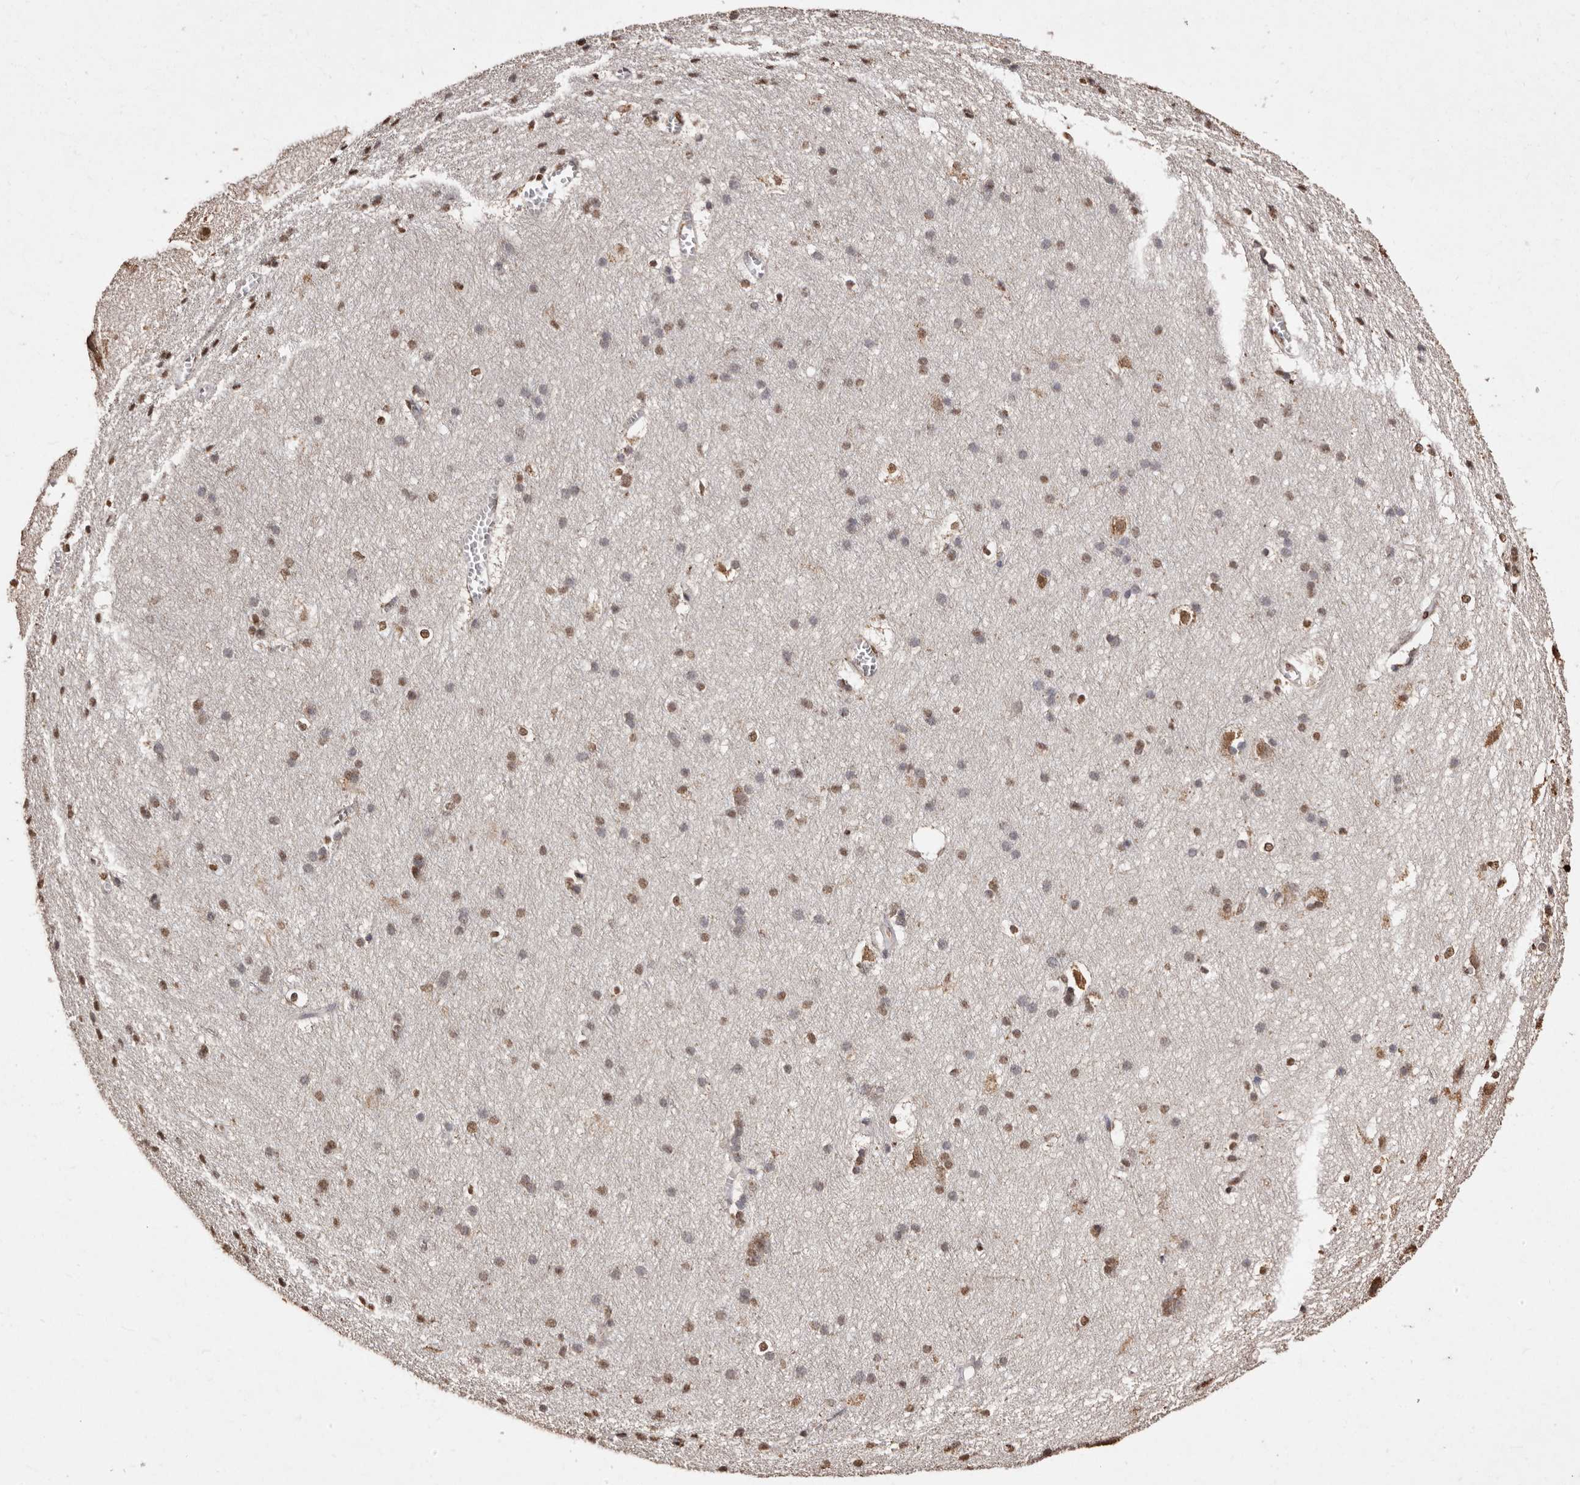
{"staining": {"intensity": "weak", "quantity": ">75%", "location": "nuclear"}, "tissue": "cerebral cortex", "cell_type": "Endothelial cells", "image_type": "normal", "snomed": [{"axis": "morphology", "description": "Normal tissue, NOS"}, {"axis": "topography", "description": "Cerebral cortex"}], "caption": "The image reveals immunohistochemical staining of benign cerebral cortex. There is weak nuclear positivity is present in about >75% of endothelial cells.", "gene": "ERBB4", "patient": {"sex": "male", "age": 54}}